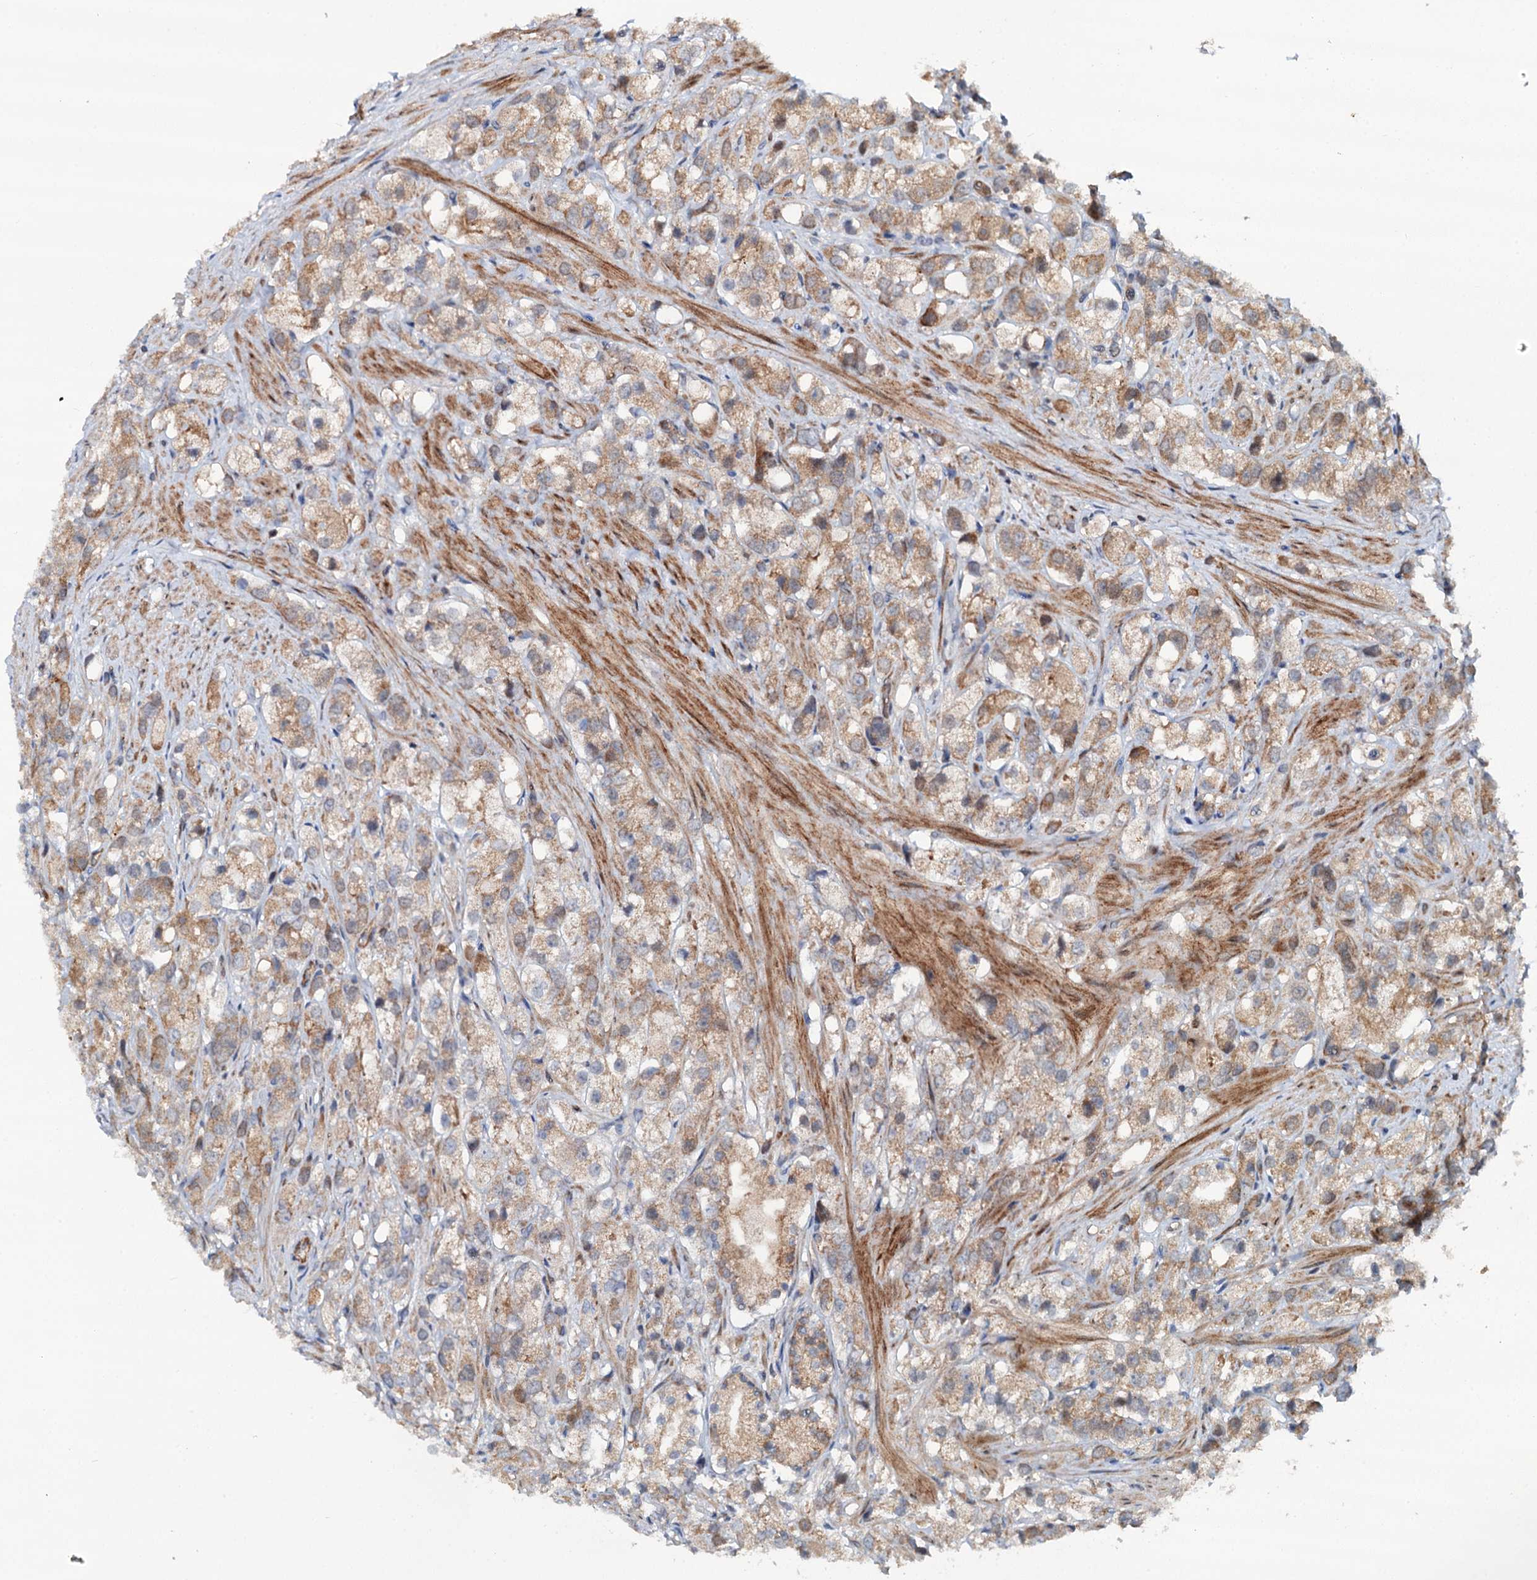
{"staining": {"intensity": "moderate", "quantity": "25%-75%", "location": "cytoplasmic/membranous"}, "tissue": "prostate cancer", "cell_type": "Tumor cells", "image_type": "cancer", "snomed": [{"axis": "morphology", "description": "Adenocarcinoma, NOS"}, {"axis": "topography", "description": "Prostate"}], "caption": "IHC (DAB) staining of human adenocarcinoma (prostate) demonstrates moderate cytoplasmic/membranous protein staining in approximately 25%-75% of tumor cells.", "gene": "ADGRG4", "patient": {"sex": "male", "age": 79}}